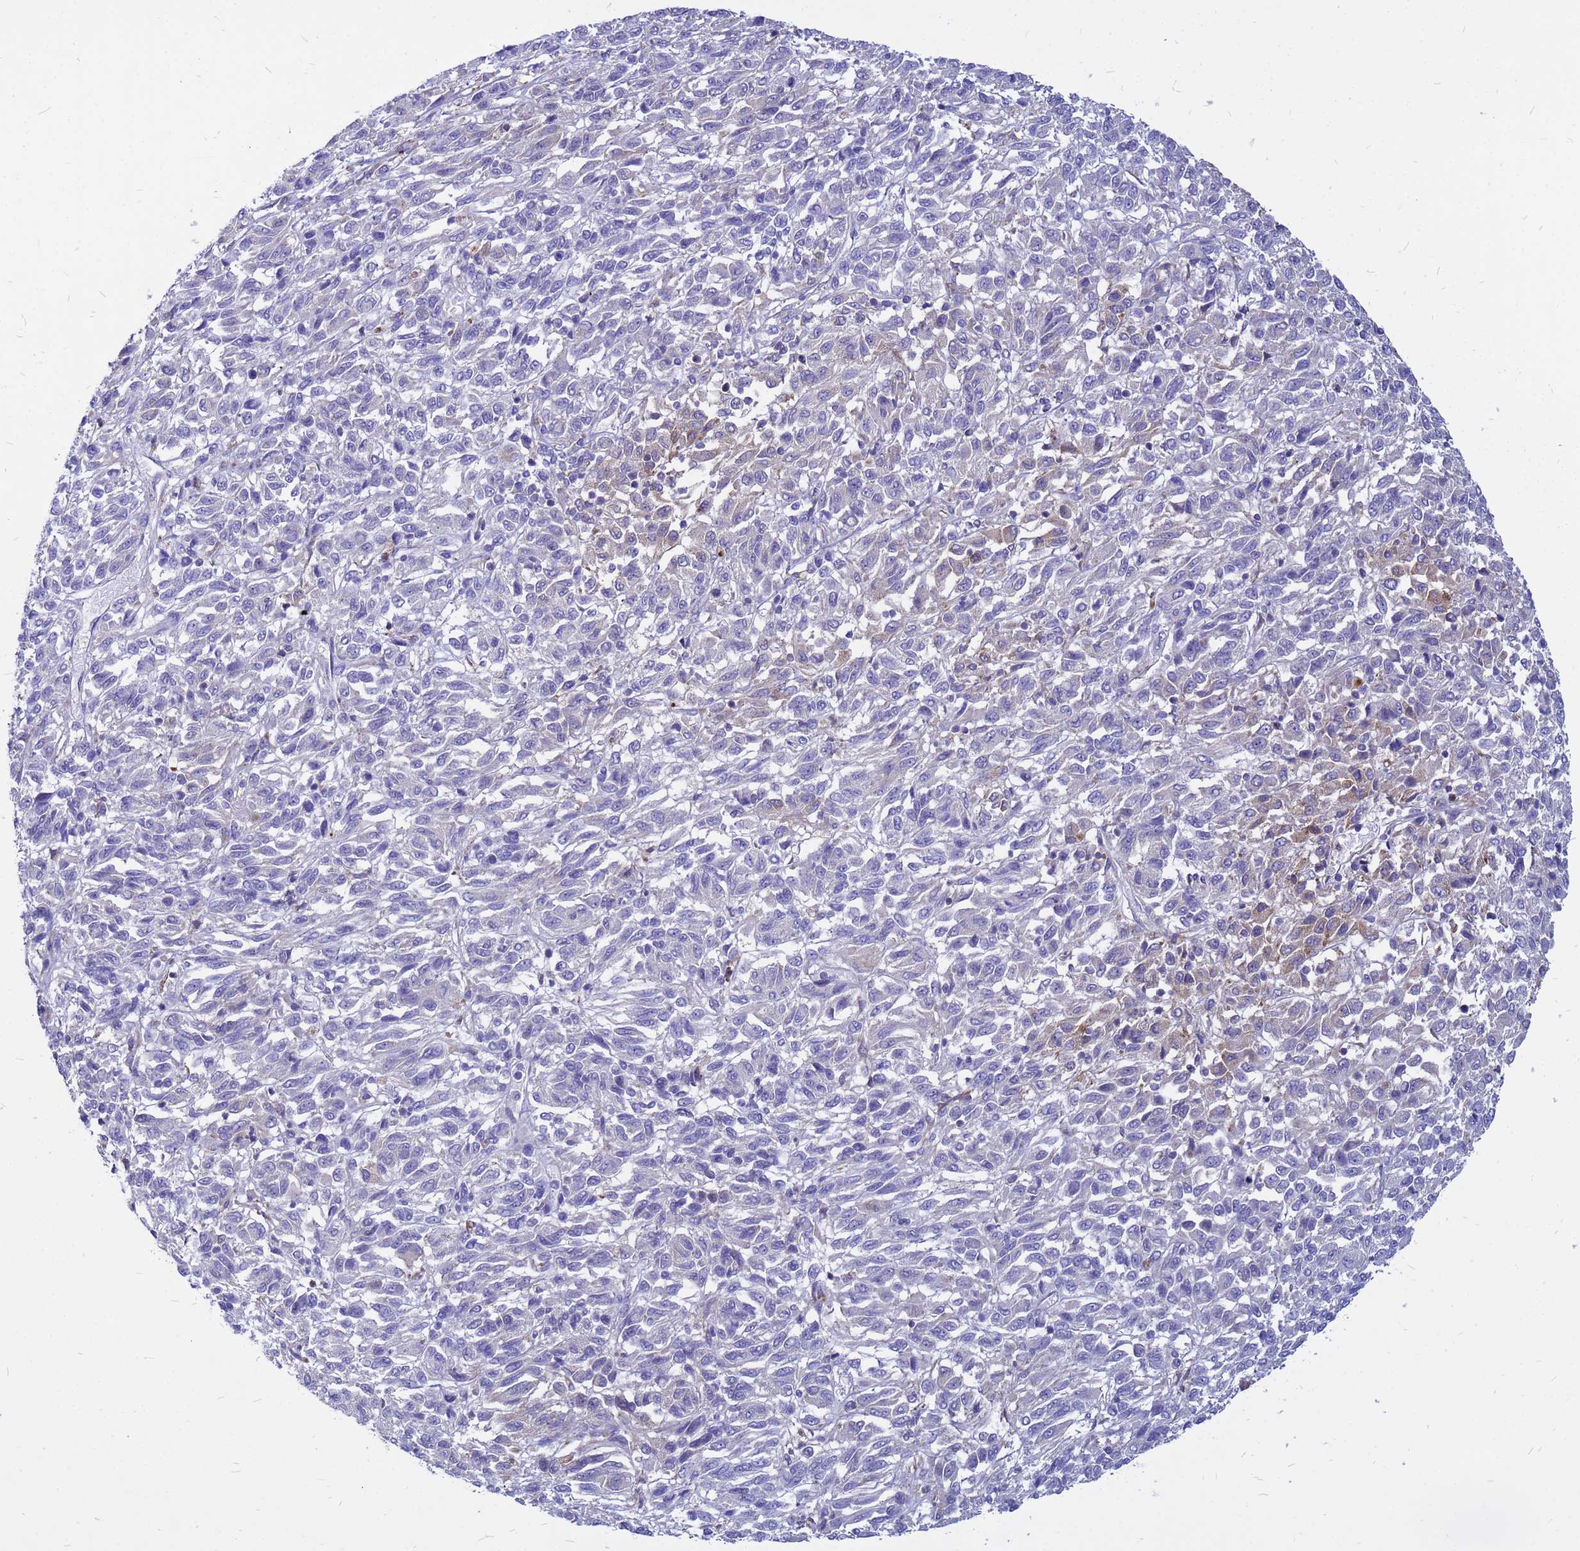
{"staining": {"intensity": "negative", "quantity": "none", "location": "none"}, "tissue": "melanoma", "cell_type": "Tumor cells", "image_type": "cancer", "snomed": [{"axis": "morphology", "description": "Malignant melanoma, Metastatic site"}, {"axis": "topography", "description": "Lung"}], "caption": "Immunohistochemical staining of human malignant melanoma (metastatic site) reveals no significant staining in tumor cells.", "gene": "FHIP1A", "patient": {"sex": "male", "age": 64}}